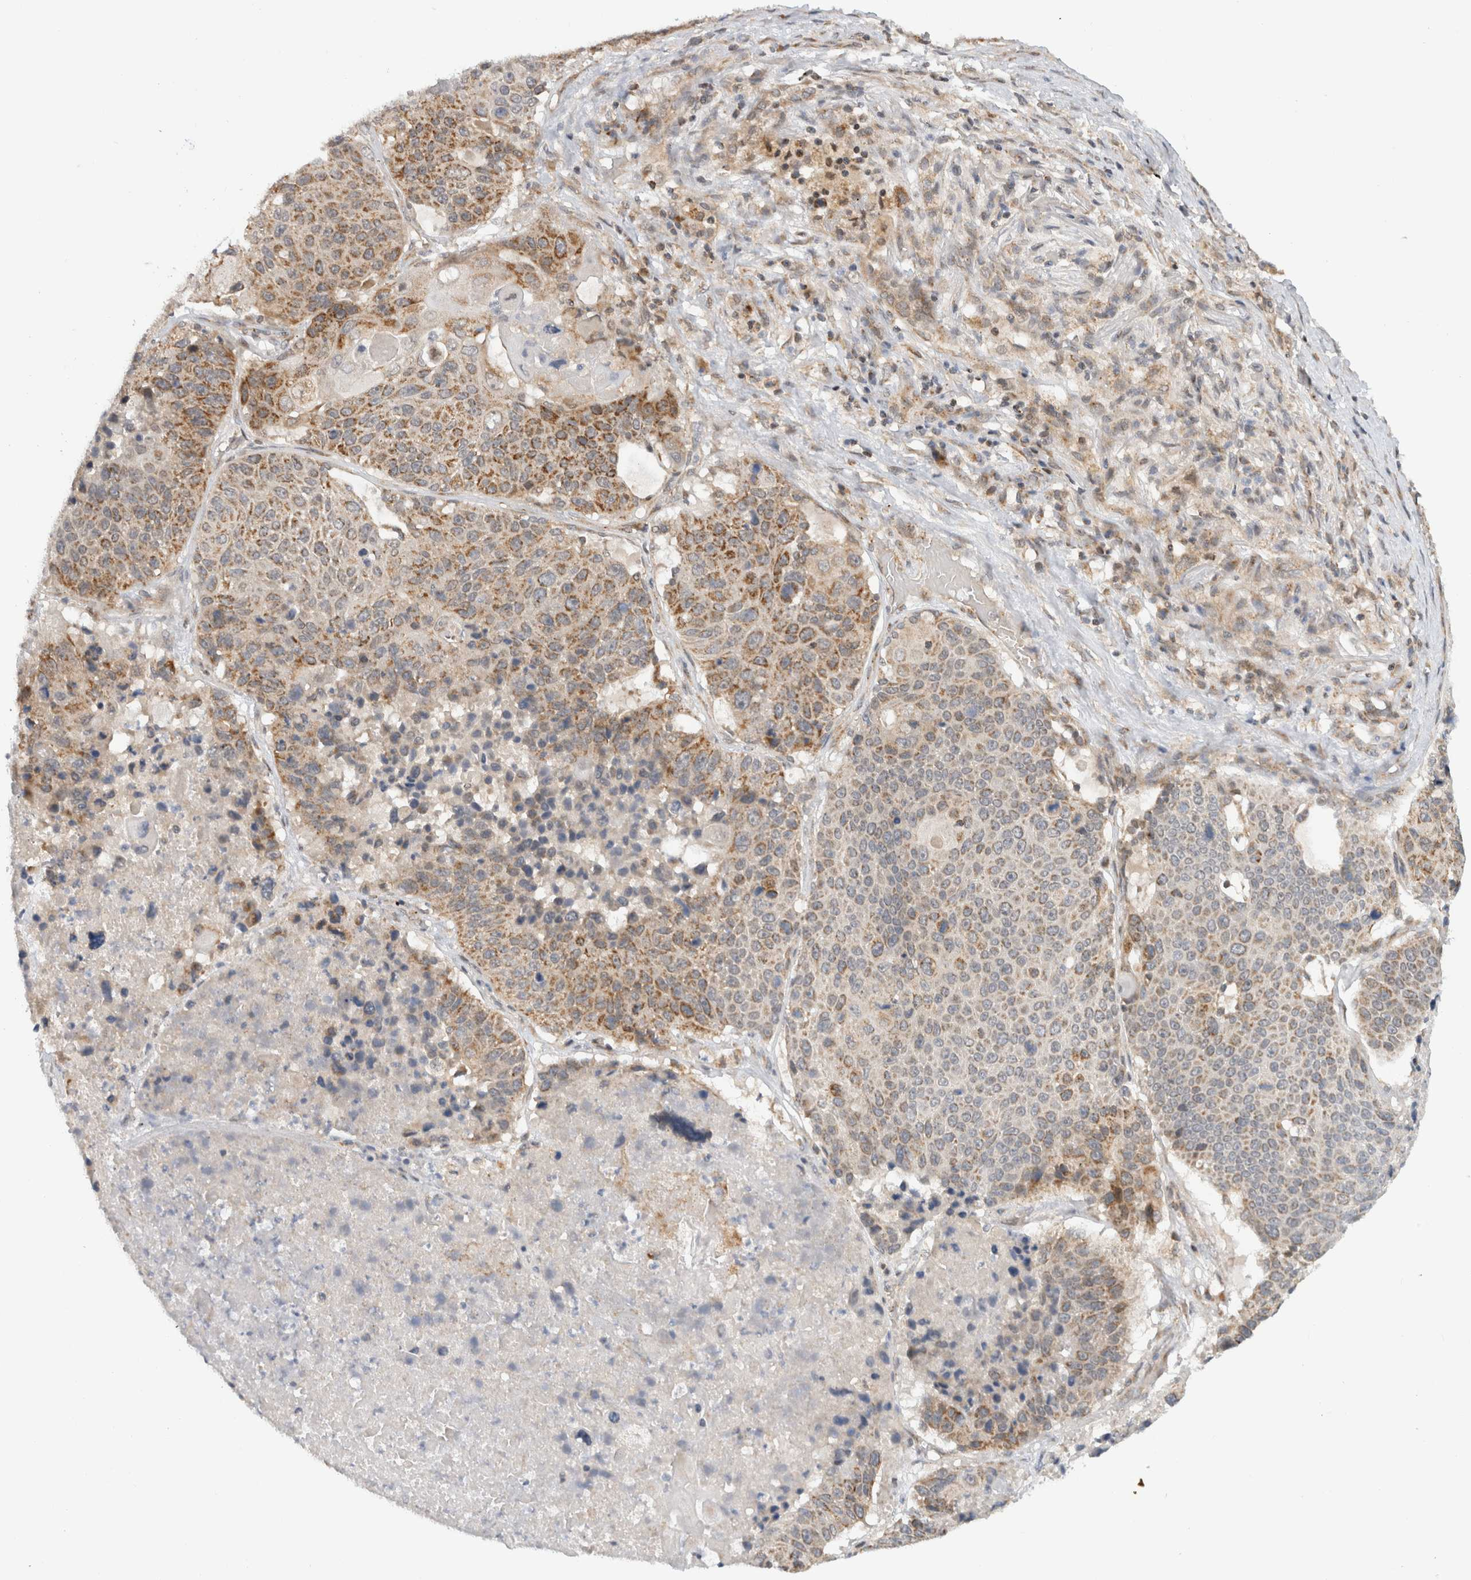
{"staining": {"intensity": "moderate", "quantity": ">75%", "location": "cytoplasmic/membranous"}, "tissue": "lung cancer", "cell_type": "Tumor cells", "image_type": "cancer", "snomed": [{"axis": "morphology", "description": "Squamous cell carcinoma, NOS"}, {"axis": "topography", "description": "Lung"}], "caption": "Tumor cells show moderate cytoplasmic/membranous positivity in about >75% of cells in lung cancer (squamous cell carcinoma). (DAB (3,3'-diaminobenzidine) = brown stain, brightfield microscopy at high magnification).", "gene": "CMC2", "patient": {"sex": "male", "age": 61}}